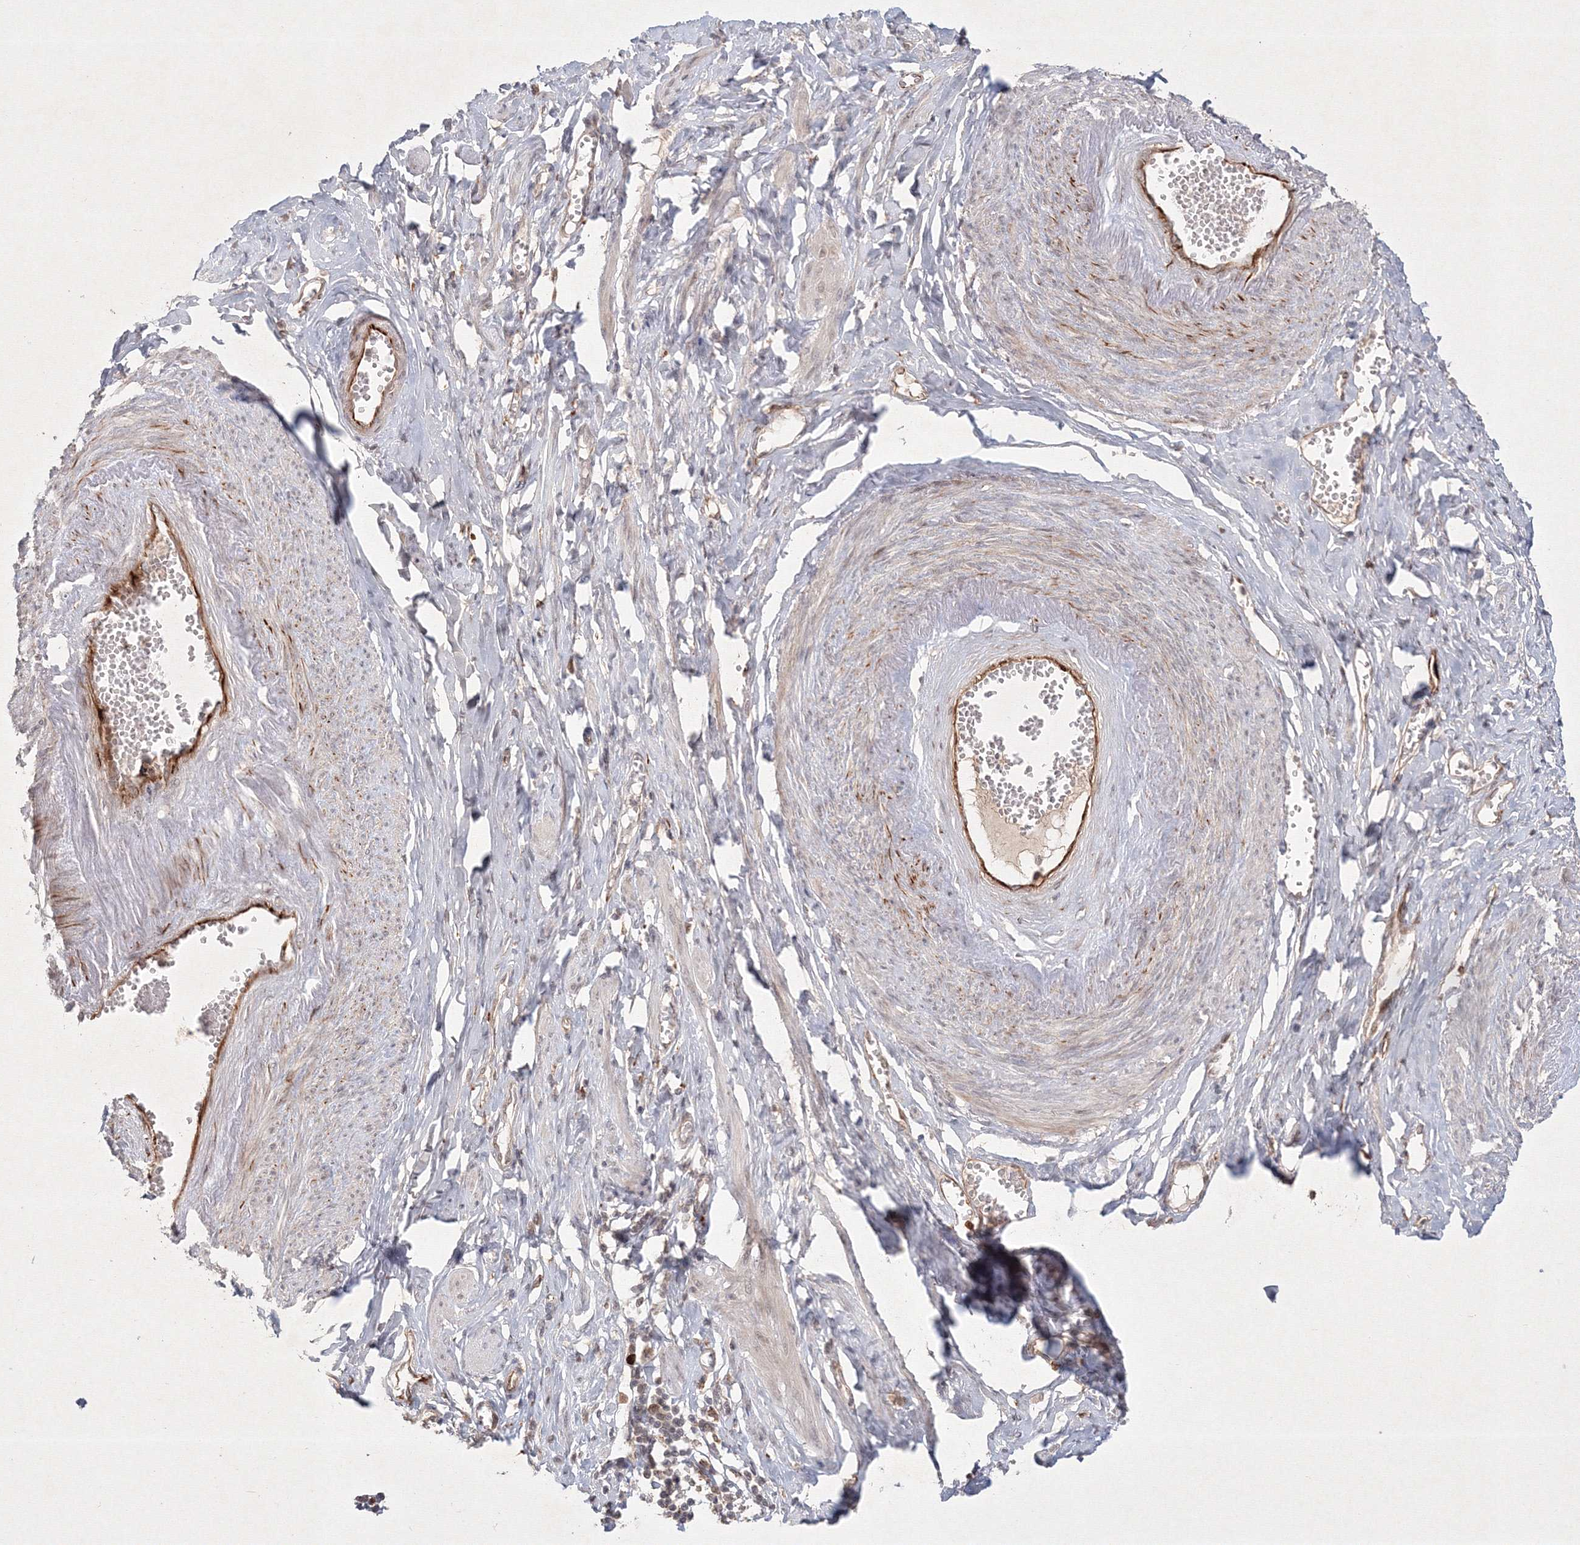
{"staining": {"intensity": "strong", "quantity": ">75%", "location": "cytoplasmic/membranous"}, "tissue": "adipose tissue", "cell_type": "Adipocytes", "image_type": "normal", "snomed": [{"axis": "morphology", "description": "Normal tissue, NOS"}, {"axis": "topography", "description": "Vascular tissue"}, {"axis": "topography", "description": "Fallopian tube"}, {"axis": "topography", "description": "Ovary"}], "caption": "Immunohistochemistry photomicrograph of normal adipose tissue: adipose tissue stained using immunohistochemistry (IHC) exhibits high levels of strong protein expression localized specifically in the cytoplasmic/membranous of adipocytes, appearing as a cytoplasmic/membranous brown color.", "gene": "KIF20A", "patient": {"sex": "female", "age": 67}}